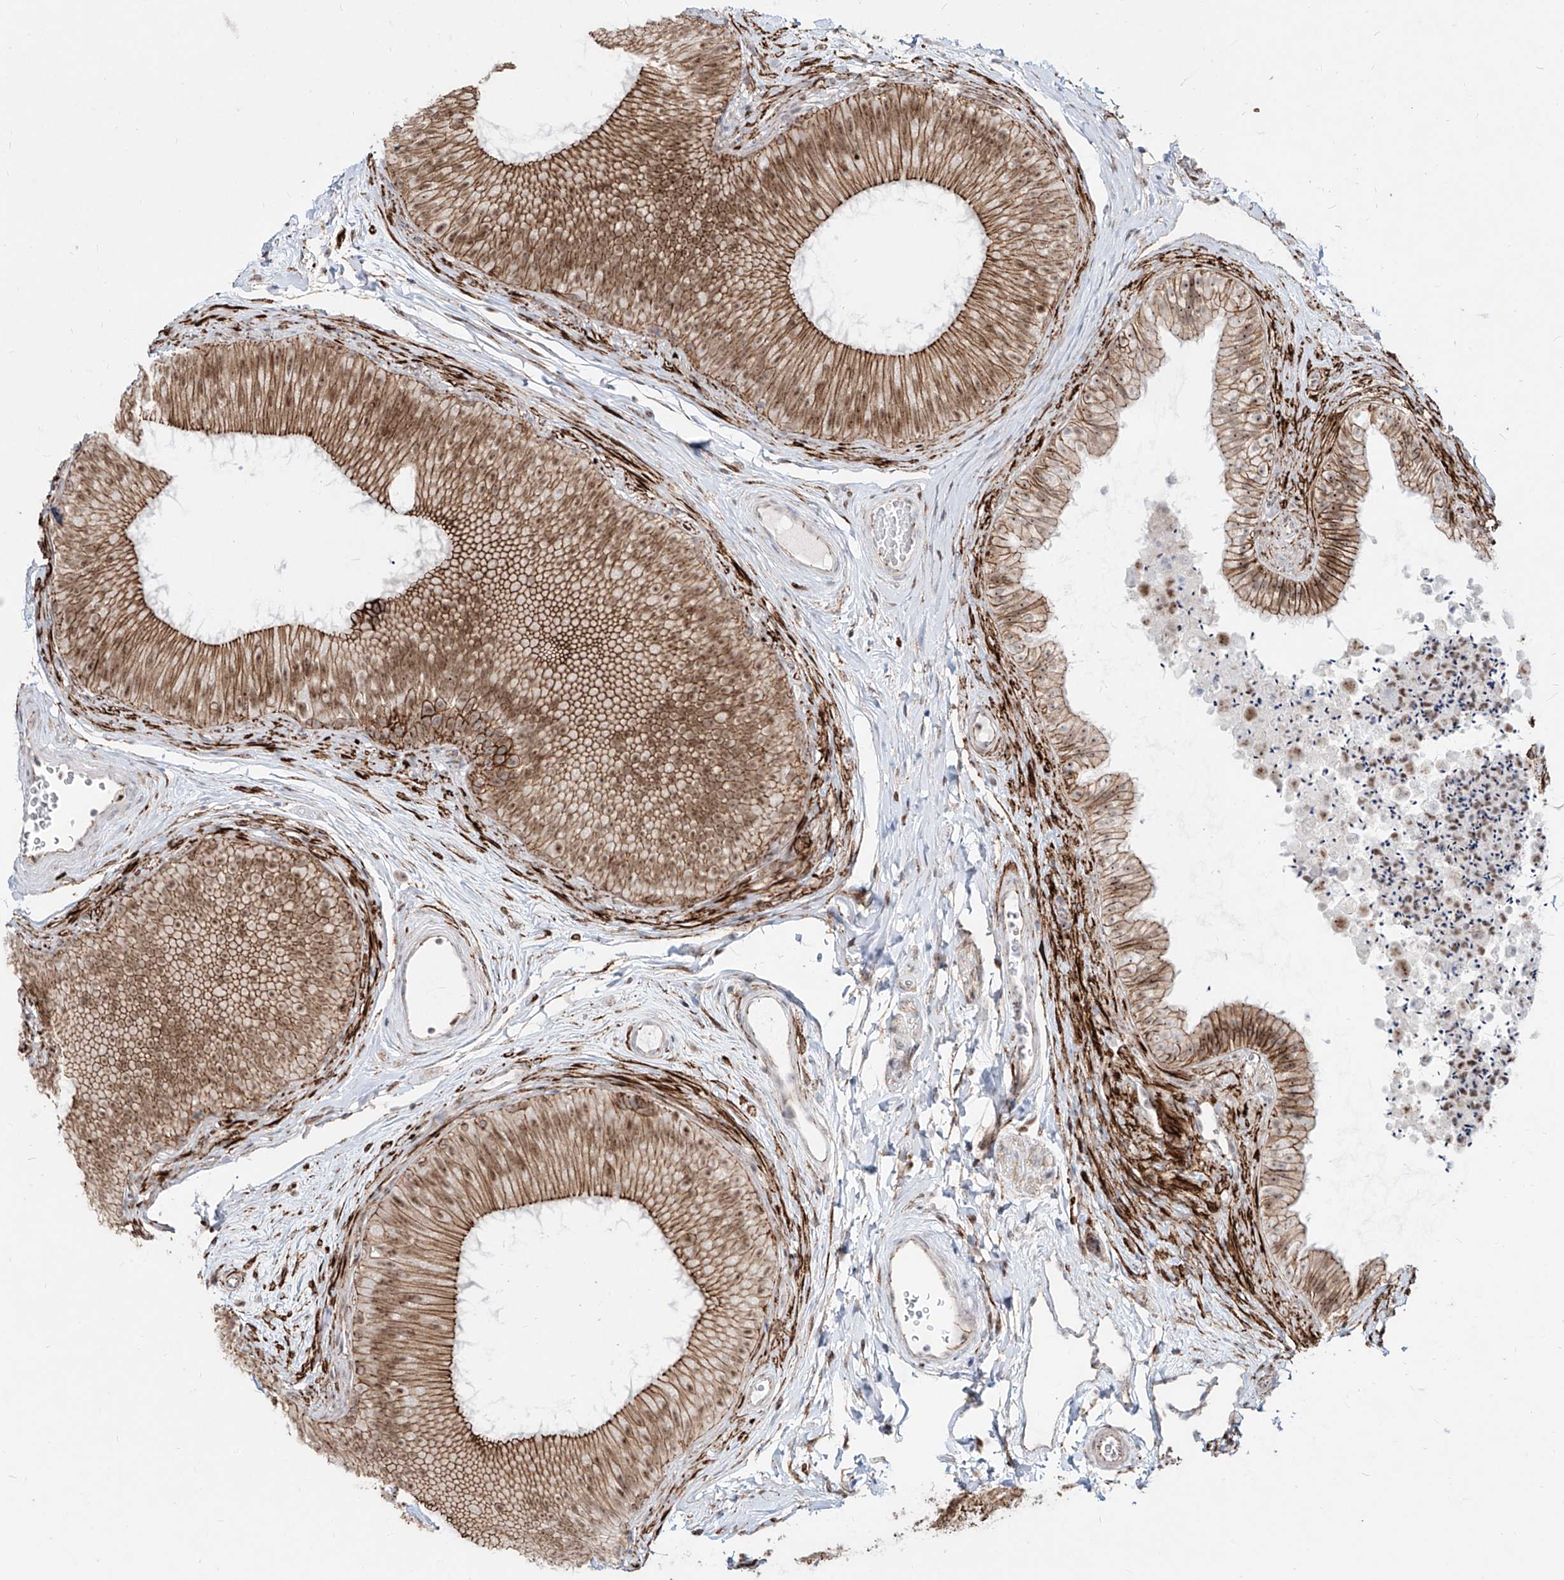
{"staining": {"intensity": "strong", "quantity": ">75%", "location": "cytoplasmic/membranous,nuclear"}, "tissue": "epididymis", "cell_type": "Glandular cells", "image_type": "normal", "snomed": [{"axis": "morphology", "description": "Normal tissue, NOS"}, {"axis": "topography", "description": "Epididymis"}], "caption": "A brown stain highlights strong cytoplasmic/membranous,nuclear positivity of a protein in glandular cells of unremarkable epididymis. The staining was performed using DAB (3,3'-diaminobenzidine), with brown indicating positive protein expression. Nuclei are stained blue with hematoxylin.", "gene": "ZNF710", "patient": {"sex": "male", "age": 45}}